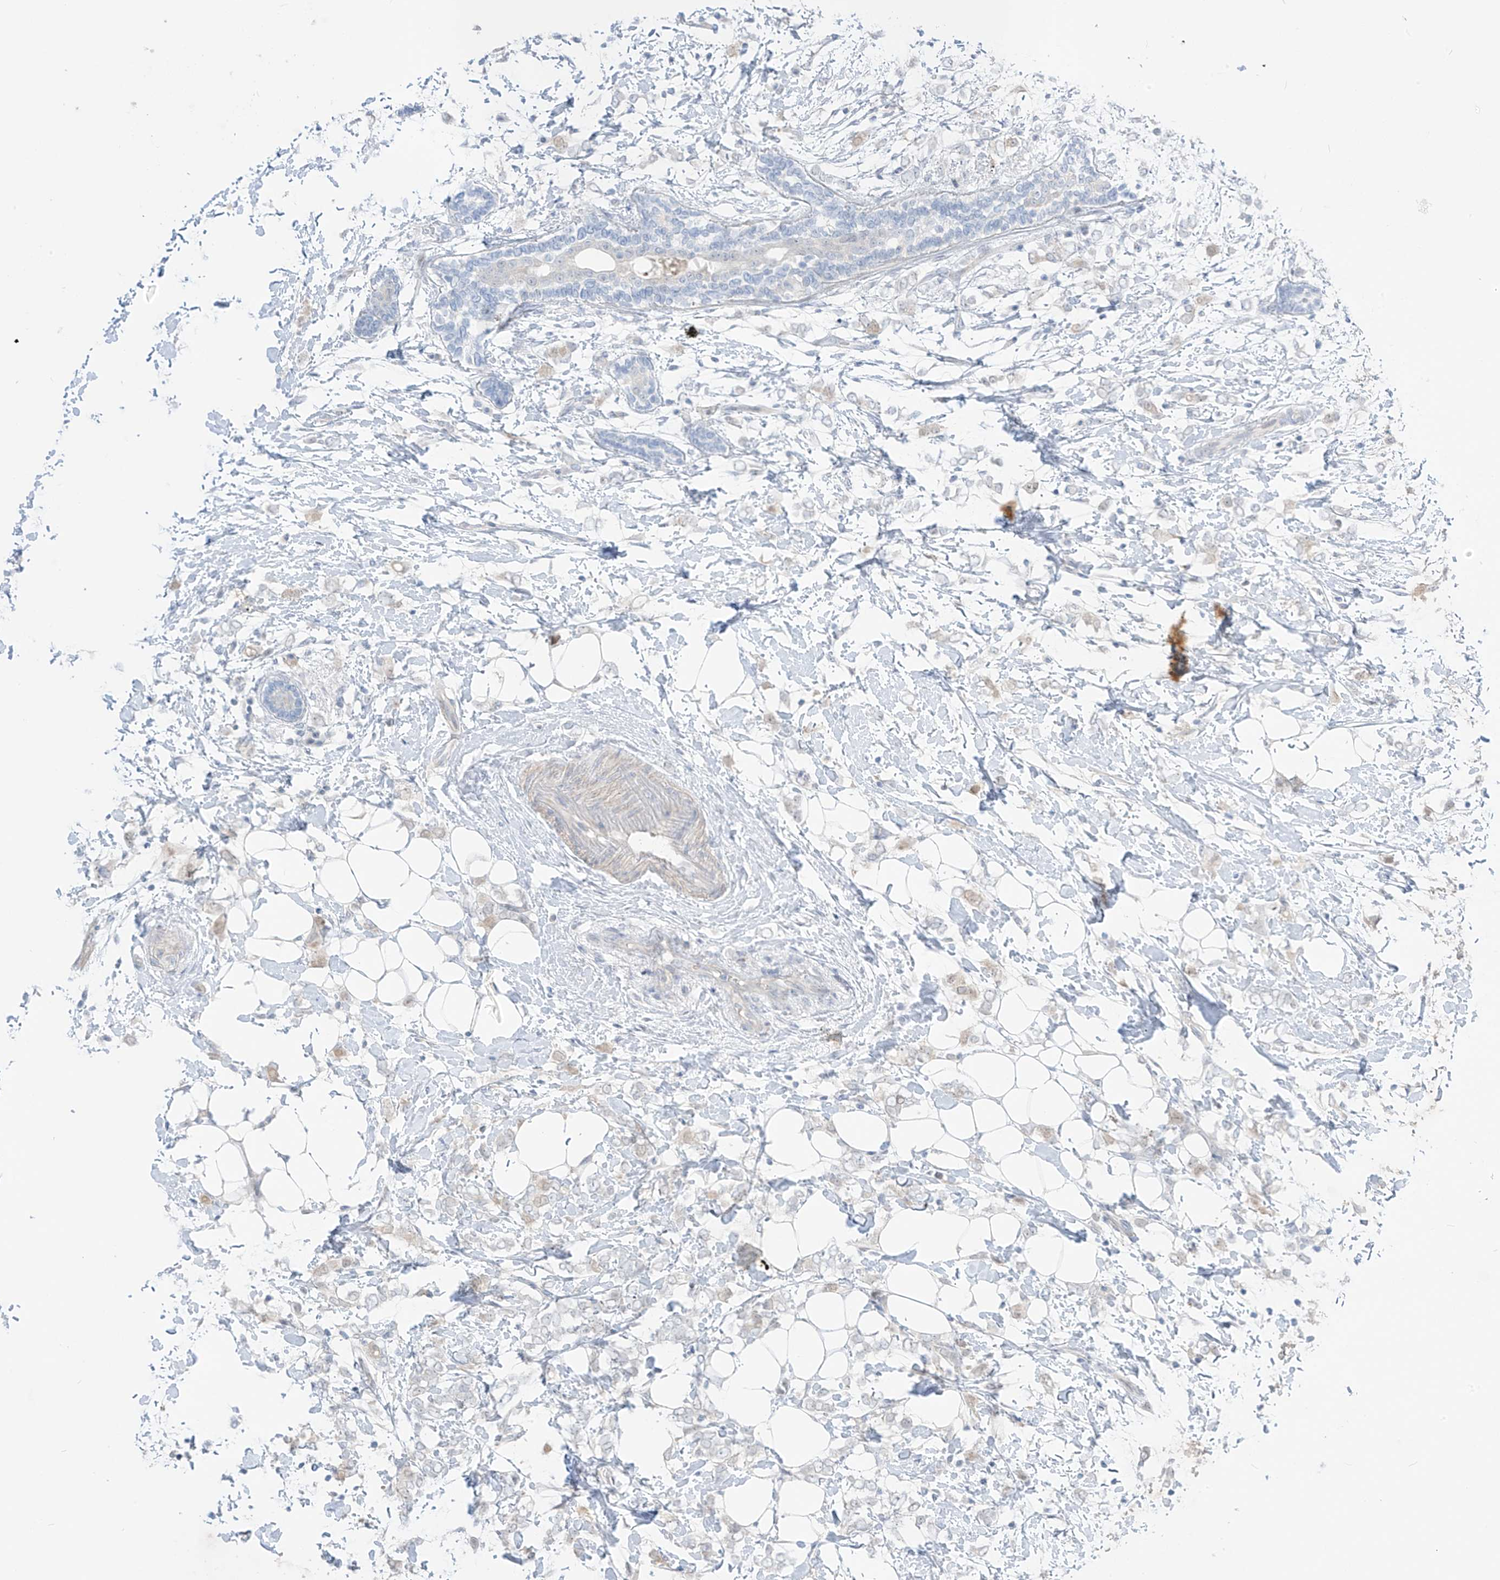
{"staining": {"intensity": "weak", "quantity": "<25%", "location": "cytoplasmic/membranous"}, "tissue": "breast cancer", "cell_type": "Tumor cells", "image_type": "cancer", "snomed": [{"axis": "morphology", "description": "Normal tissue, NOS"}, {"axis": "morphology", "description": "Lobular carcinoma"}, {"axis": "topography", "description": "Breast"}], "caption": "Breast cancer (lobular carcinoma) was stained to show a protein in brown. There is no significant expression in tumor cells. (IHC, brightfield microscopy, high magnification).", "gene": "ASPRV1", "patient": {"sex": "female", "age": 47}}